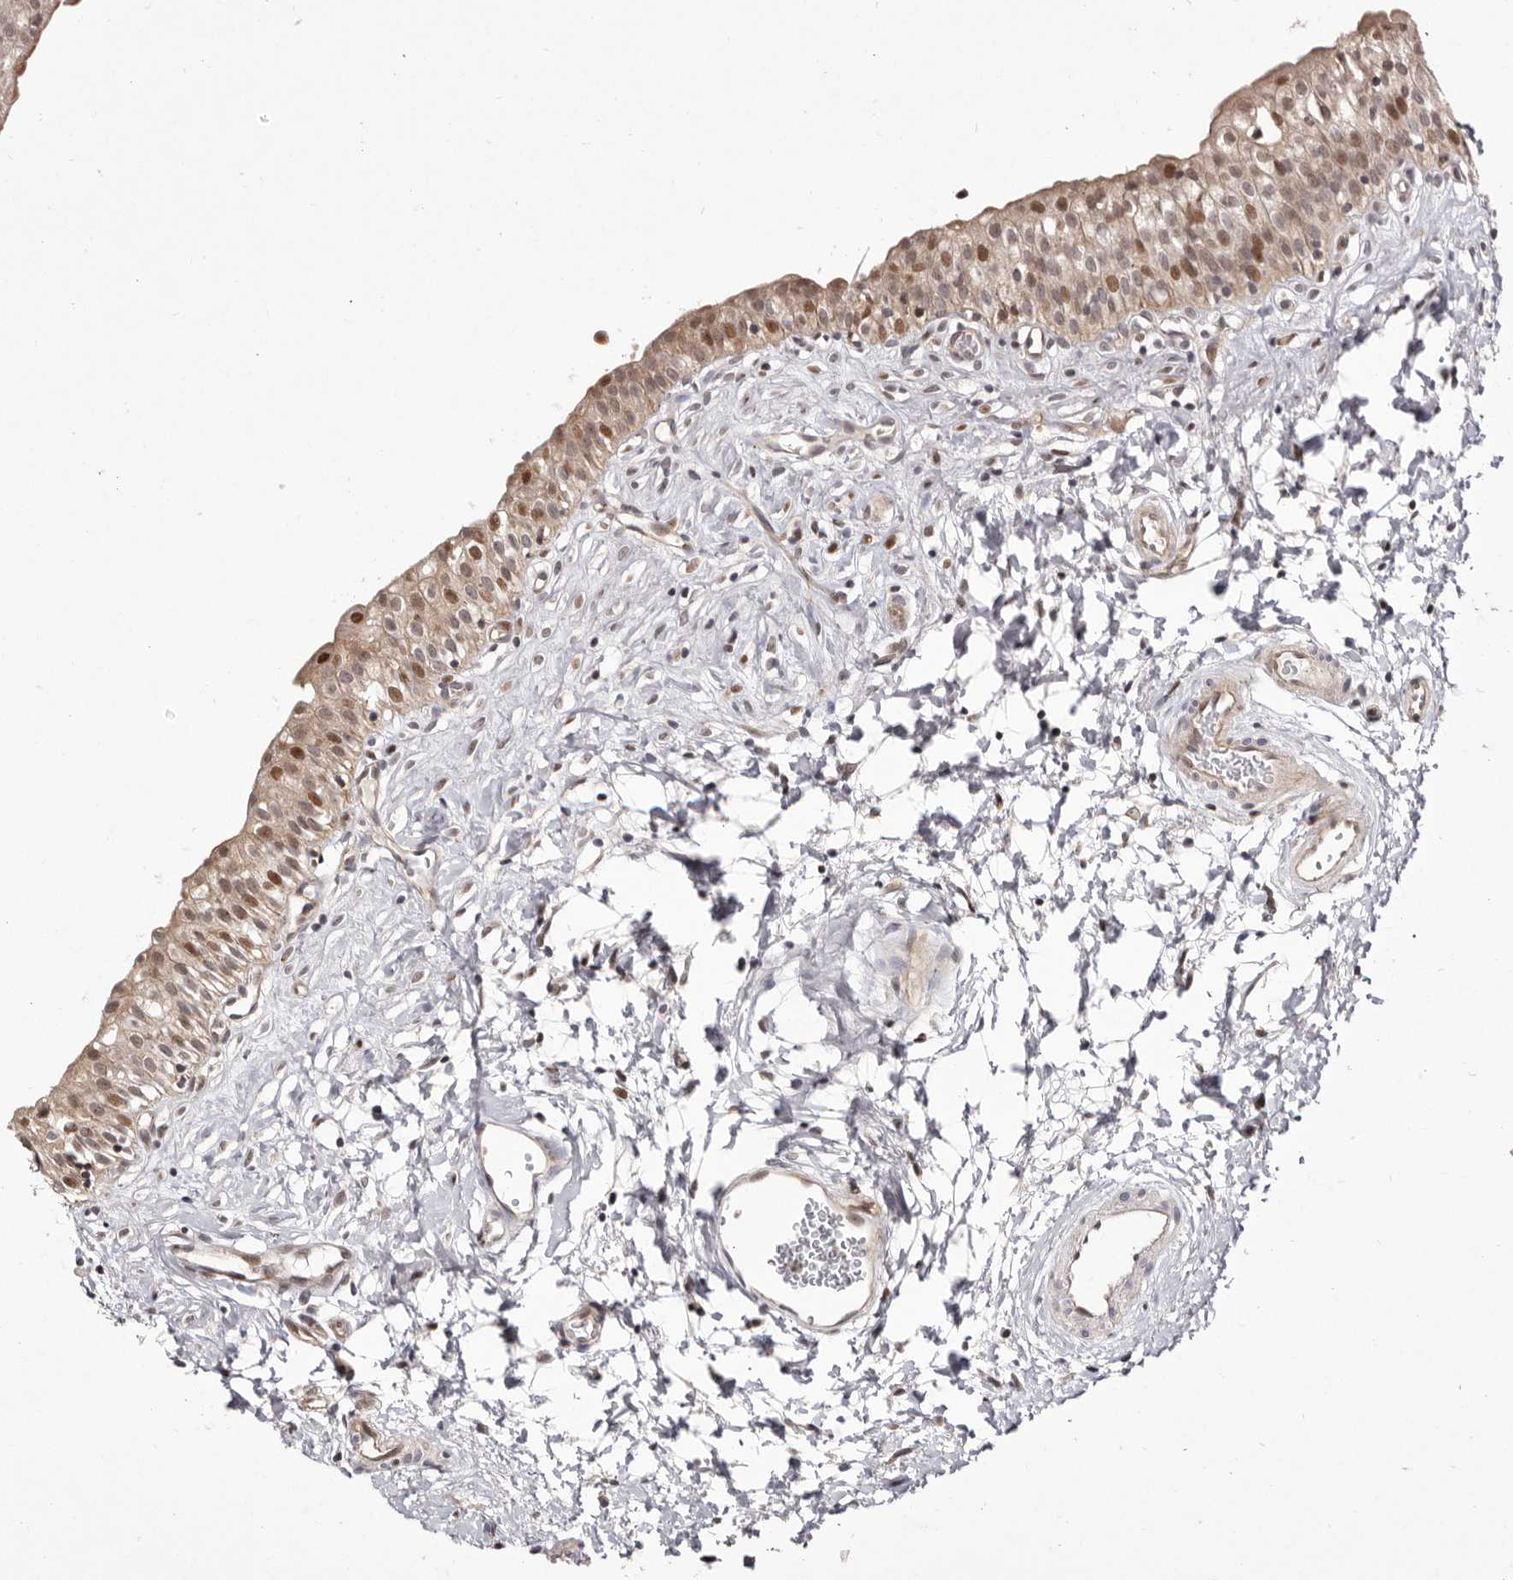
{"staining": {"intensity": "moderate", "quantity": ">75%", "location": "cytoplasmic/membranous,nuclear"}, "tissue": "urinary bladder", "cell_type": "Urothelial cells", "image_type": "normal", "snomed": [{"axis": "morphology", "description": "Normal tissue, NOS"}, {"axis": "topography", "description": "Urinary bladder"}], "caption": "An image of human urinary bladder stained for a protein reveals moderate cytoplasmic/membranous,nuclear brown staining in urothelial cells.", "gene": "GLRX3", "patient": {"sex": "male", "age": 51}}